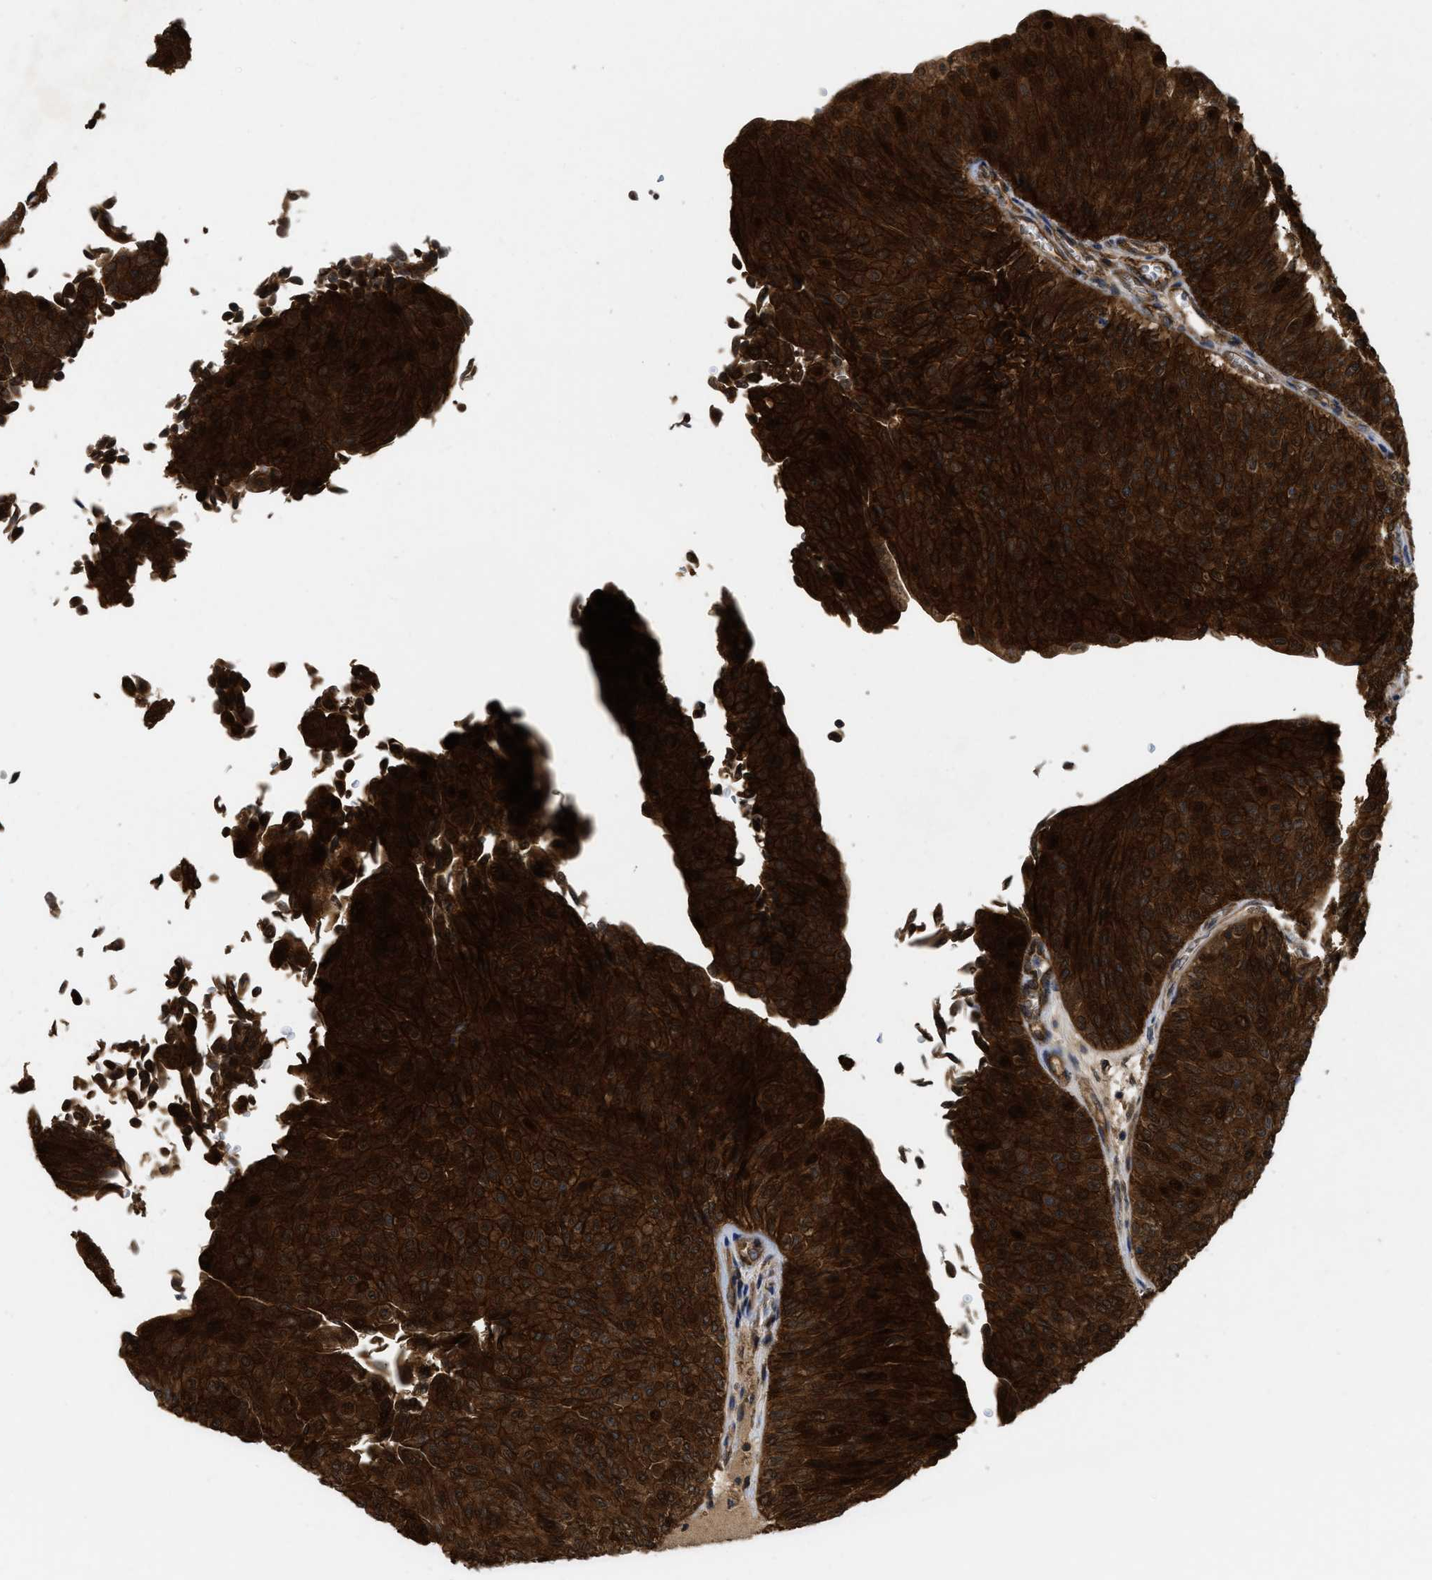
{"staining": {"intensity": "strong", "quantity": ">75%", "location": "cytoplasmic/membranous"}, "tissue": "urothelial cancer", "cell_type": "Tumor cells", "image_type": "cancer", "snomed": [{"axis": "morphology", "description": "Urothelial carcinoma, Low grade"}, {"axis": "topography", "description": "Urinary bladder"}], "caption": "Immunohistochemistry of human urothelial cancer reveals high levels of strong cytoplasmic/membranous staining in approximately >75% of tumor cells.", "gene": "FZD6", "patient": {"sex": "male", "age": 78}}